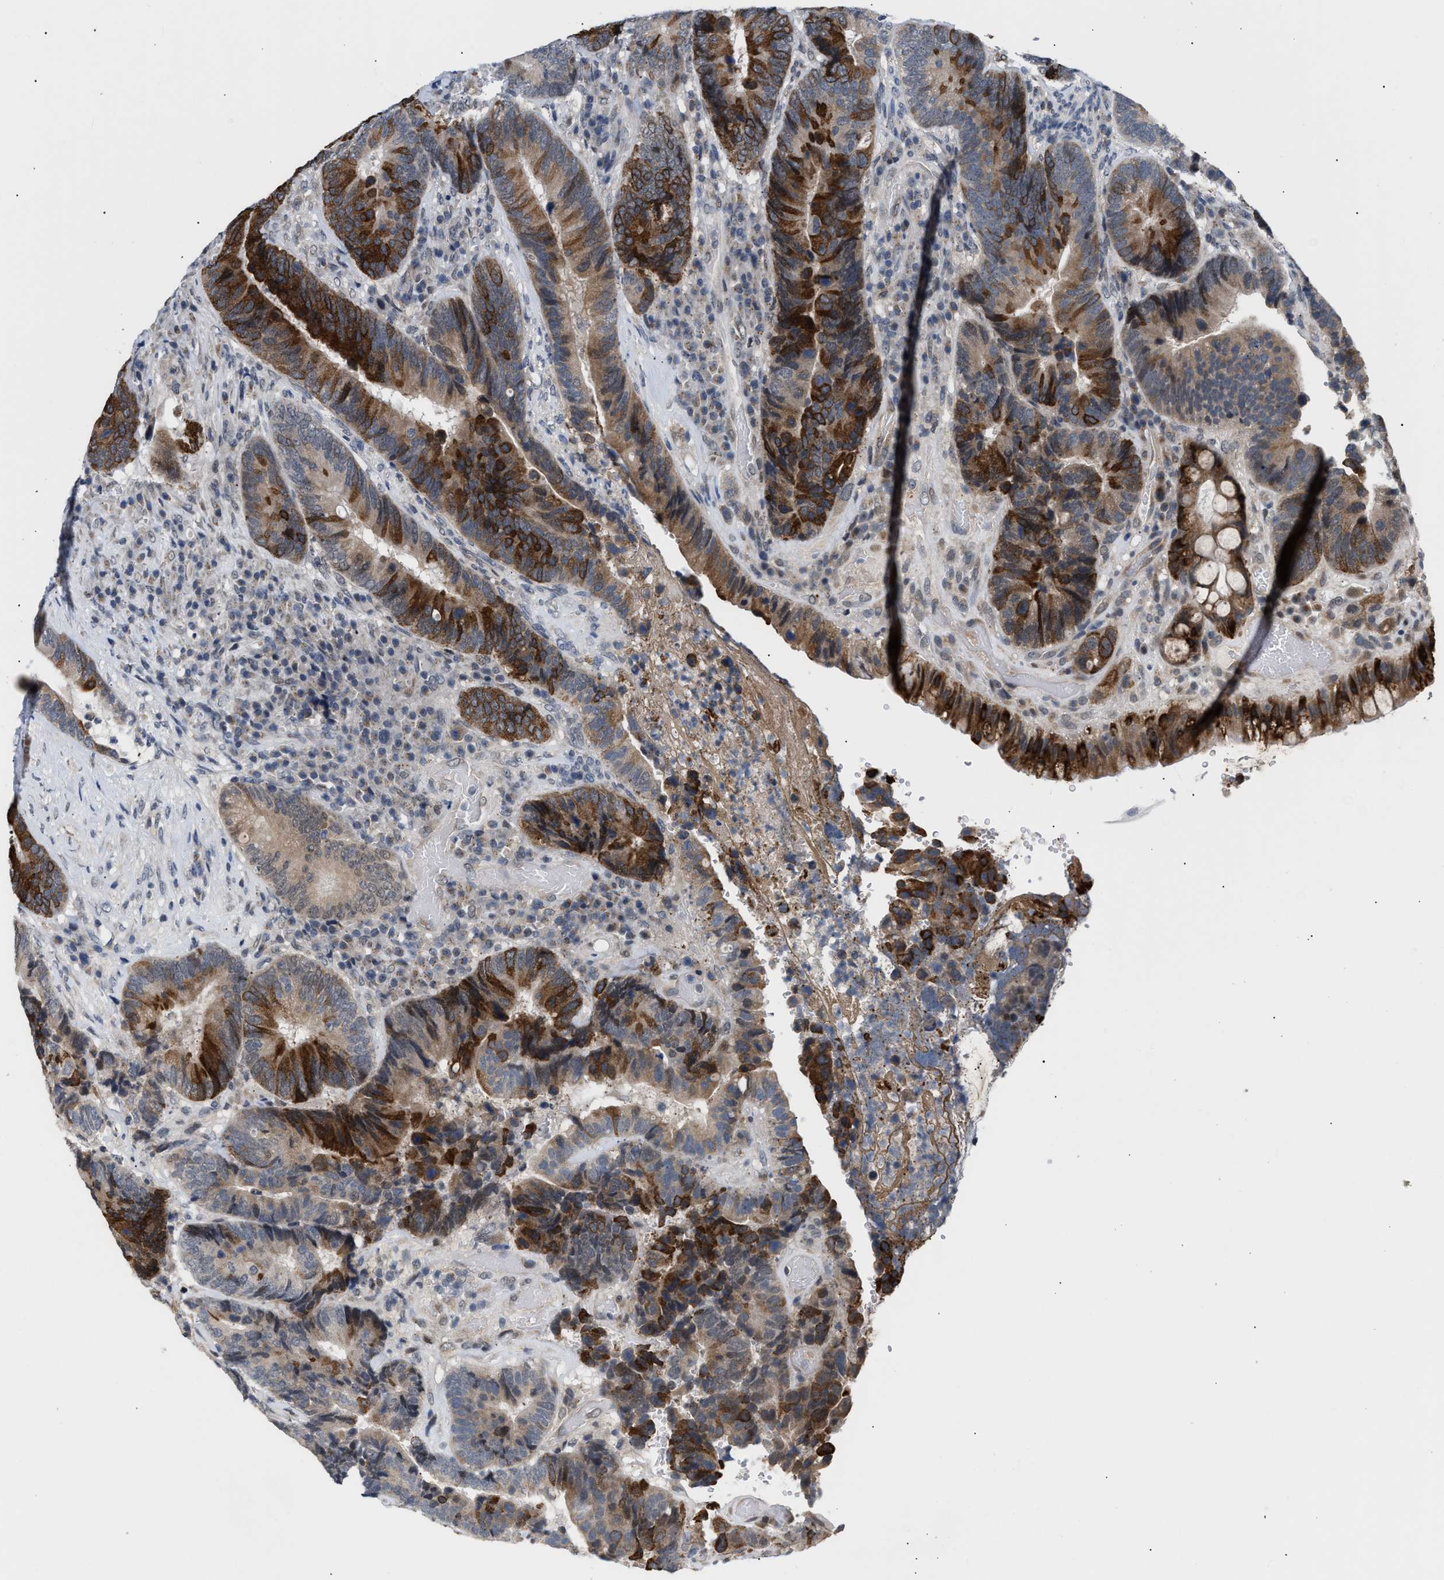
{"staining": {"intensity": "strong", "quantity": ">75%", "location": "cytoplasmic/membranous"}, "tissue": "colorectal cancer", "cell_type": "Tumor cells", "image_type": "cancer", "snomed": [{"axis": "morphology", "description": "Adenocarcinoma, NOS"}, {"axis": "topography", "description": "Rectum"}], "caption": "Tumor cells exhibit strong cytoplasmic/membranous positivity in approximately >75% of cells in colorectal cancer. (DAB (3,3'-diaminobenzidine) IHC, brown staining for protein, blue staining for nuclei).", "gene": "TXNRD3", "patient": {"sex": "female", "age": 89}}